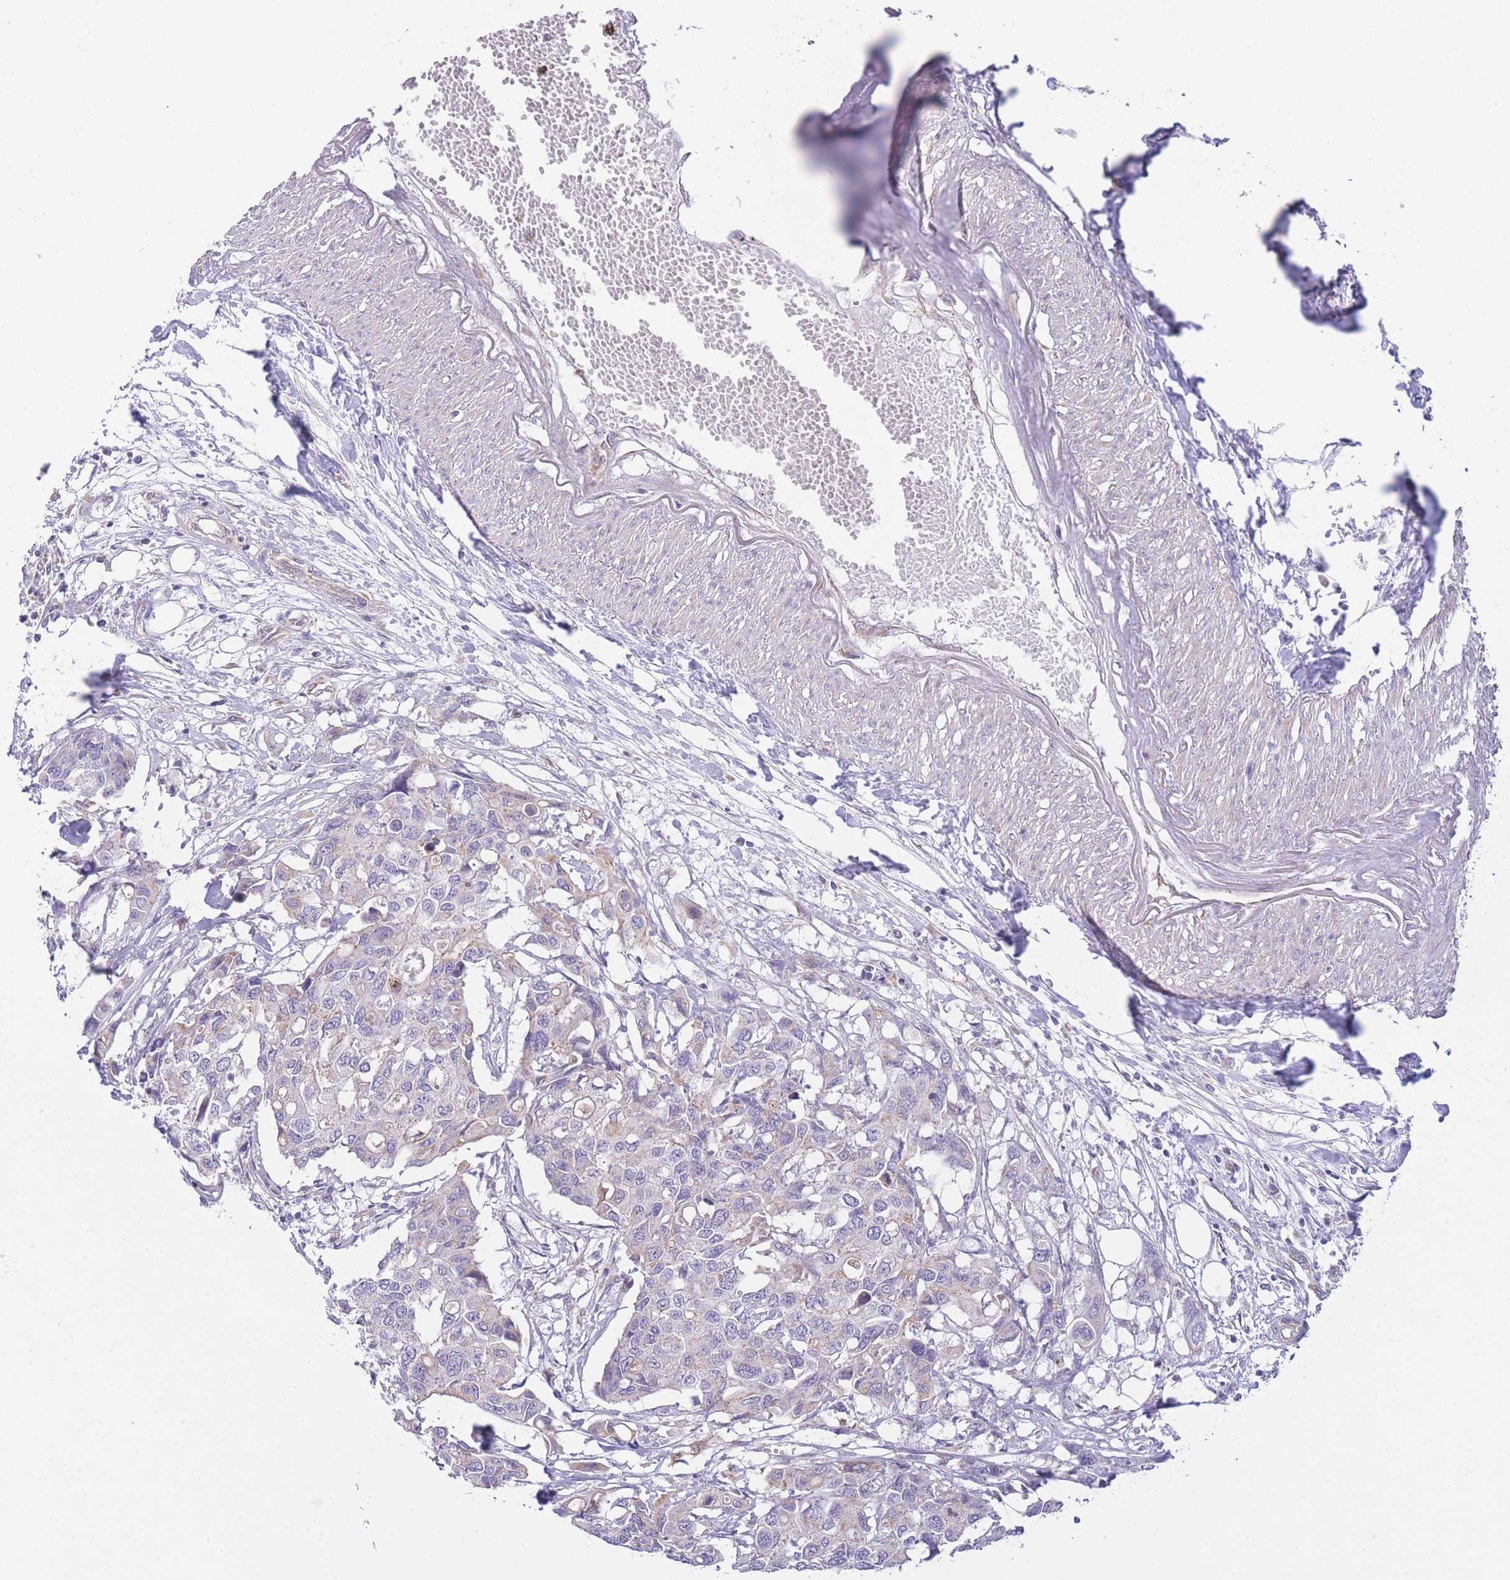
{"staining": {"intensity": "weak", "quantity": "<25%", "location": "cytoplasmic/membranous"}, "tissue": "colorectal cancer", "cell_type": "Tumor cells", "image_type": "cancer", "snomed": [{"axis": "morphology", "description": "Adenocarcinoma, NOS"}, {"axis": "topography", "description": "Colon"}], "caption": "DAB immunohistochemical staining of human adenocarcinoma (colorectal) reveals no significant staining in tumor cells.", "gene": "CTBP1", "patient": {"sex": "male", "age": 77}}